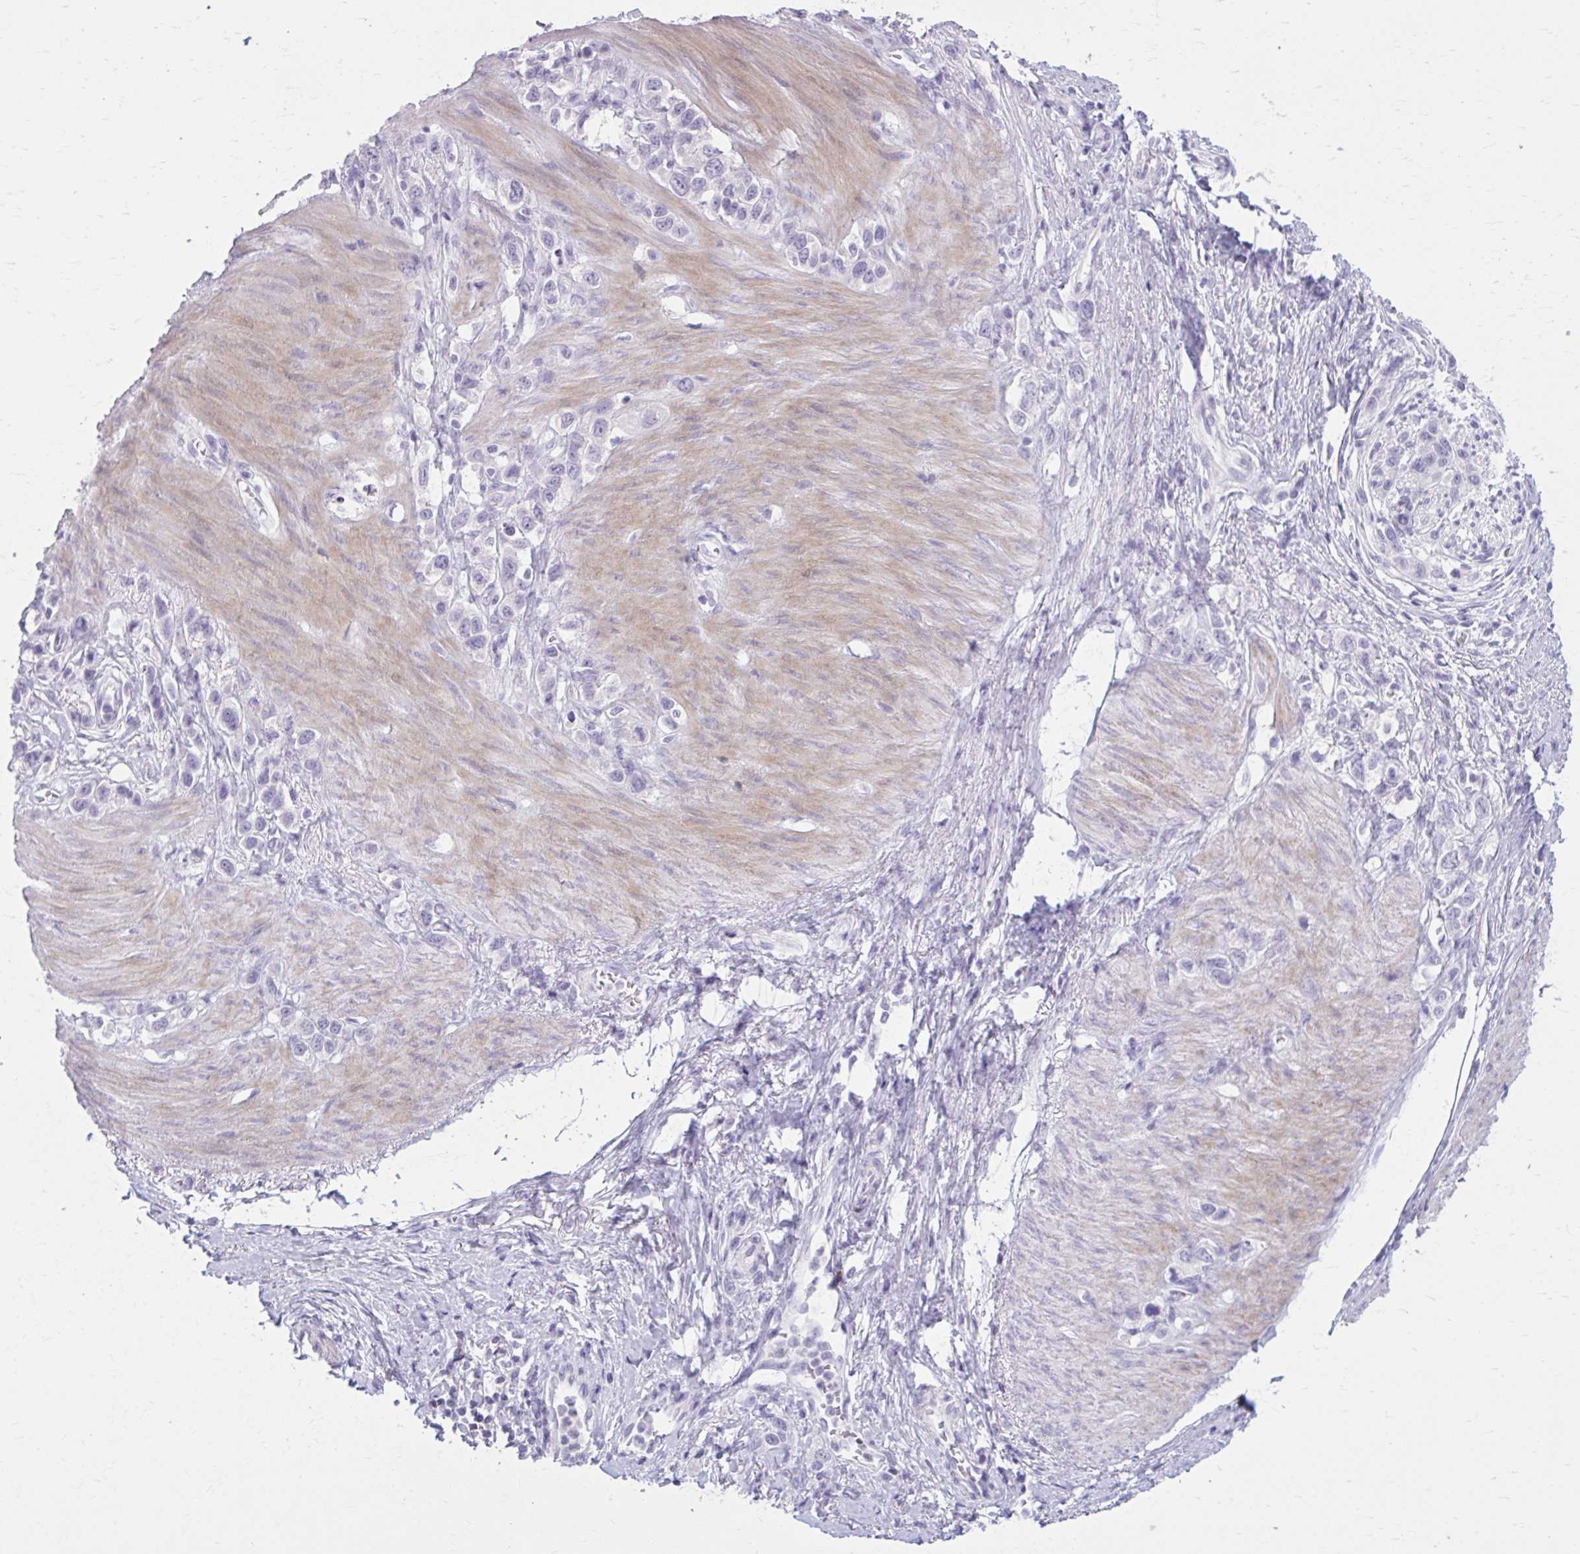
{"staining": {"intensity": "negative", "quantity": "none", "location": "none"}, "tissue": "stomach cancer", "cell_type": "Tumor cells", "image_type": "cancer", "snomed": [{"axis": "morphology", "description": "Adenocarcinoma, NOS"}, {"axis": "topography", "description": "Stomach"}], "caption": "Tumor cells are negative for protein expression in human stomach cancer.", "gene": "OR4B1", "patient": {"sex": "female", "age": 65}}